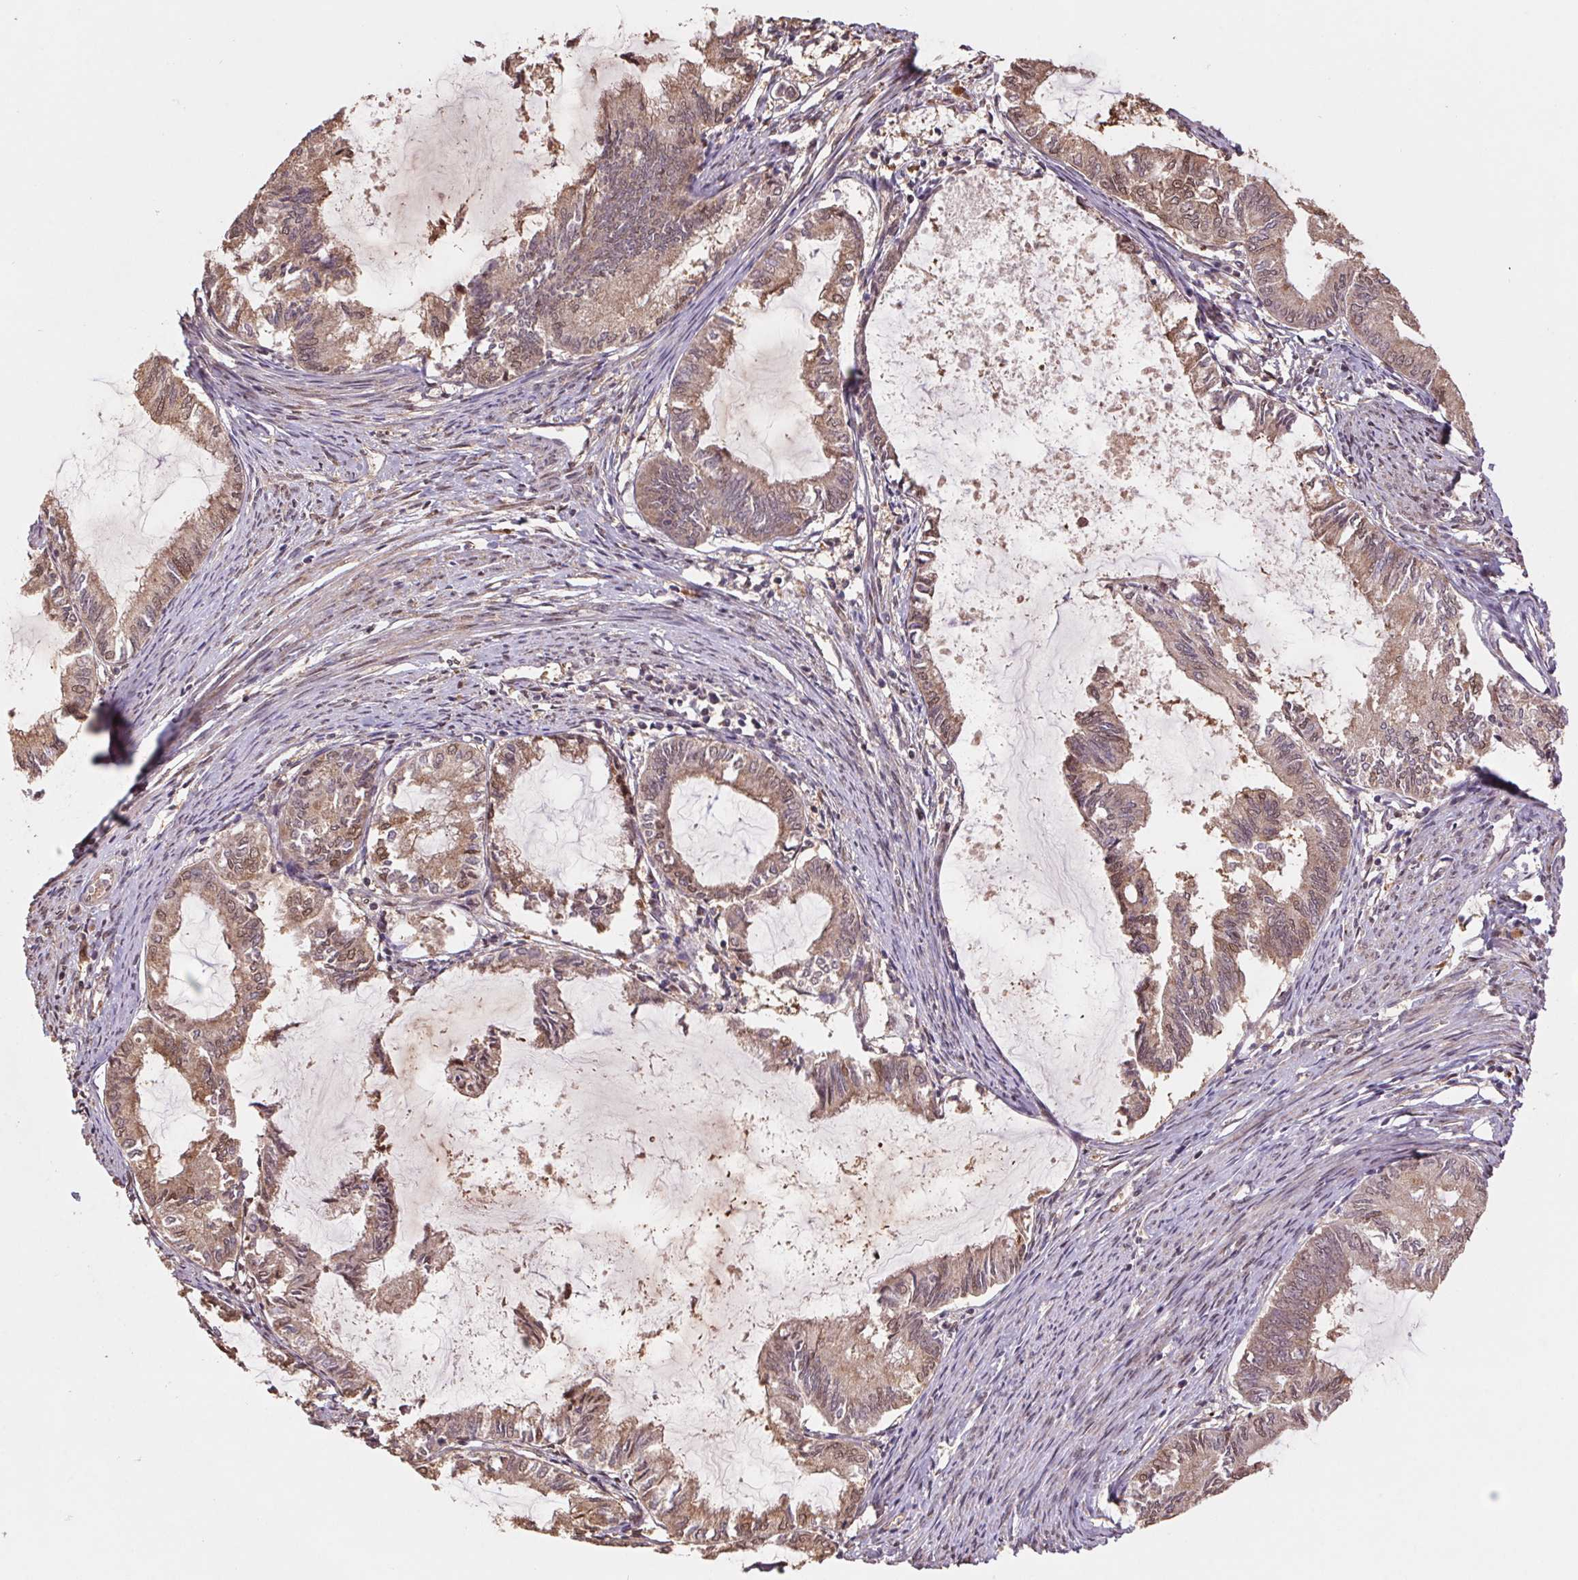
{"staining": {"intensity": "weak", "quantity": "25%-75%", "location": "cytoplasmic/membranous,nuclear"}, "tissue": "endometrial cancer", "cell_type": "Tumor cells", "image_type": "cancer", "snomed": [{"axis": "morphology", "description": "Adenocarcinoma, NOS"}, {"axis": "topography", "description": "Endometrium"}], "caption": "Immunohistochemical staining of human adenocarcinoma (endometrial) demonstrates weak cytoplasmic/membranous and nuclear protein expression in approximately 25%-75% of tumor cells.", "gene": "CUTA", "patient": {"sex": "female", "age": 86}}